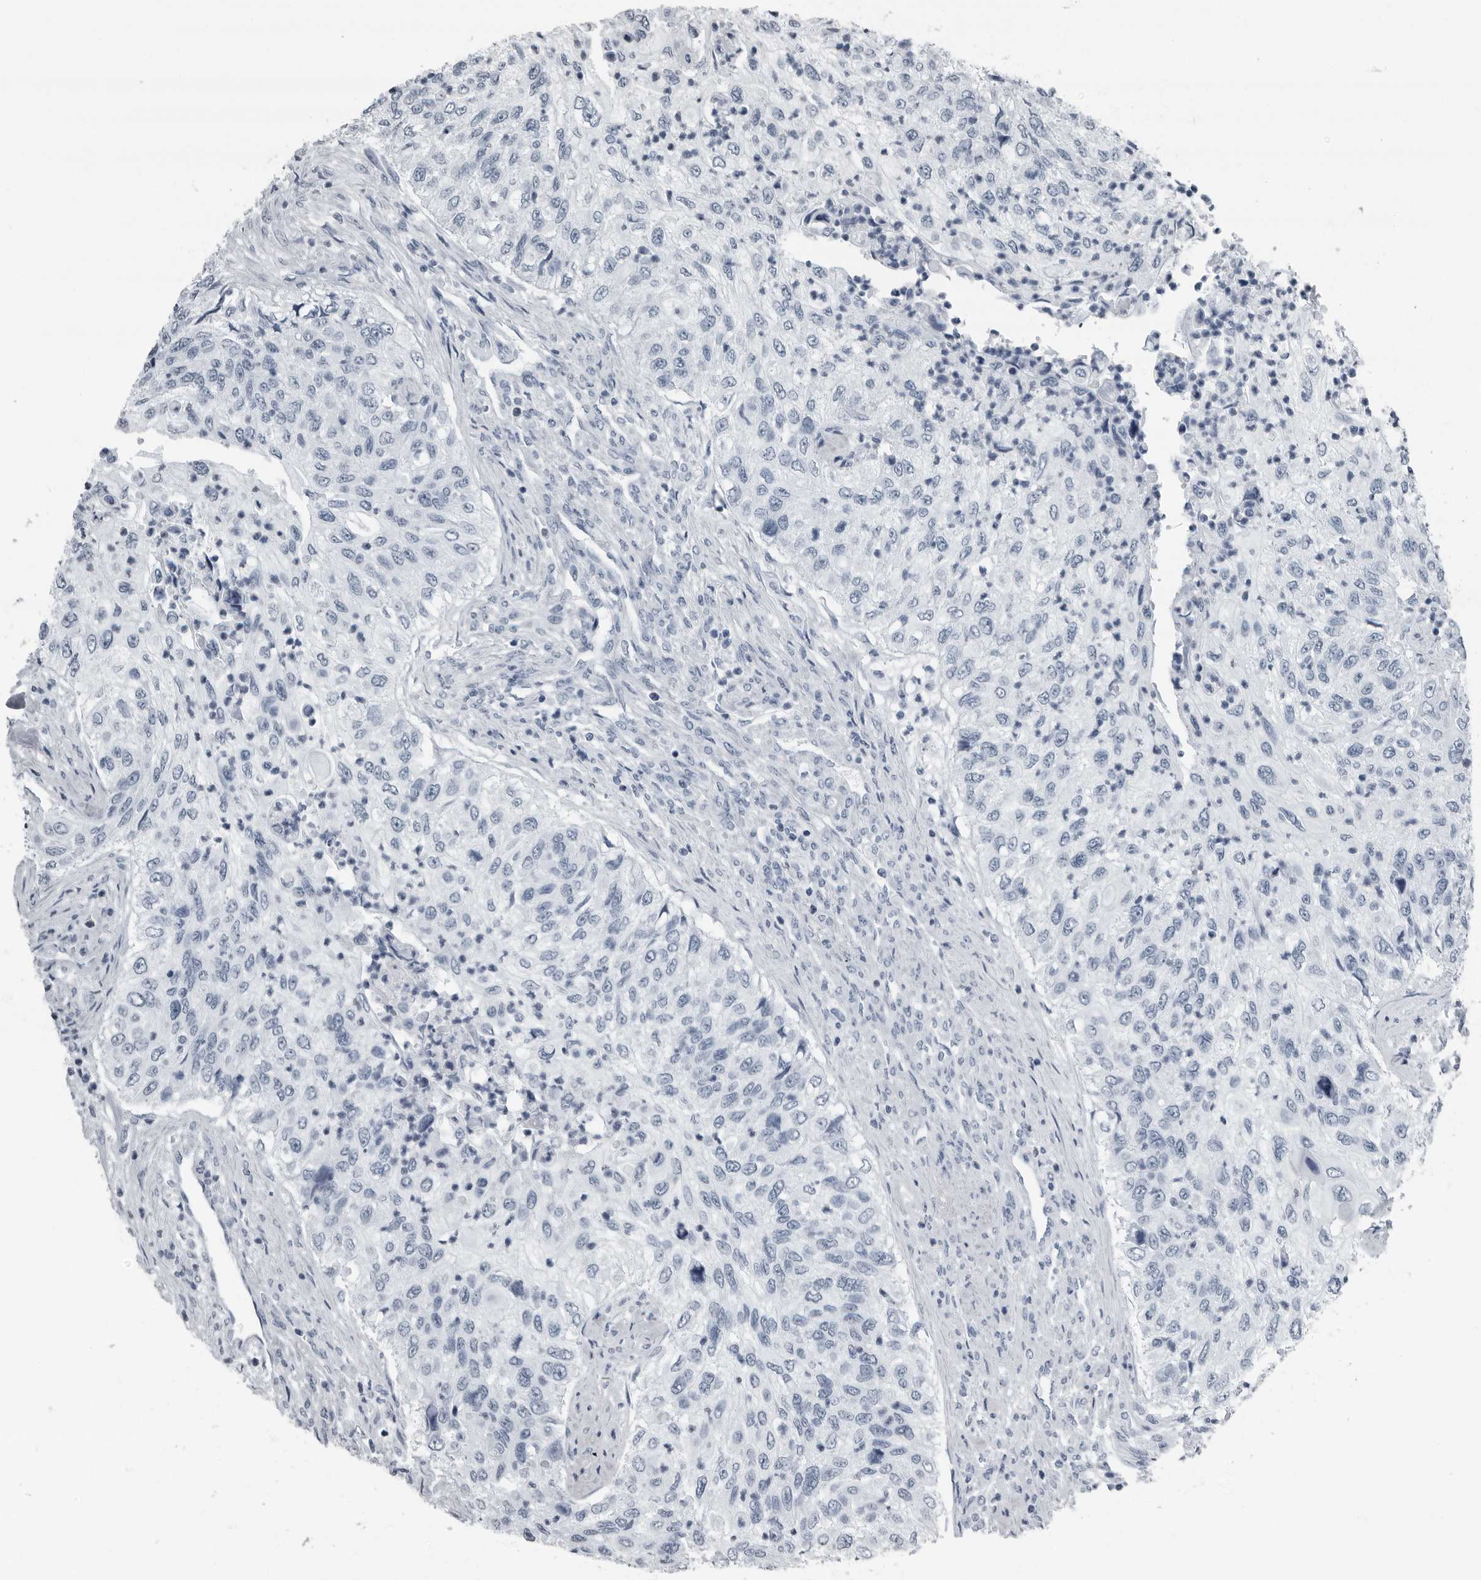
{"staining": {"intensity": "negative", "quantity": "none", "location": "none"}, "tissue": "urothelial cancer", "cell_type": "Tumor cells", "image_type": "cancer", "snomed": [{"axis": "morphology", "description": "Urothelial carcinoma, High grade"}, {"axis": "topography", "description": "Urinary bladder"}], "caption": "An immunohistochemistry micrograph of urothelial cancer is shown. There is no staining in tumor cells of urothelial cancer. The staining is performed using DAB brown chromogen with nuclei counter-stained in using hematoxylin.", "gene": "PRSS1", "patient": {"sex": "female", "age": 60}}